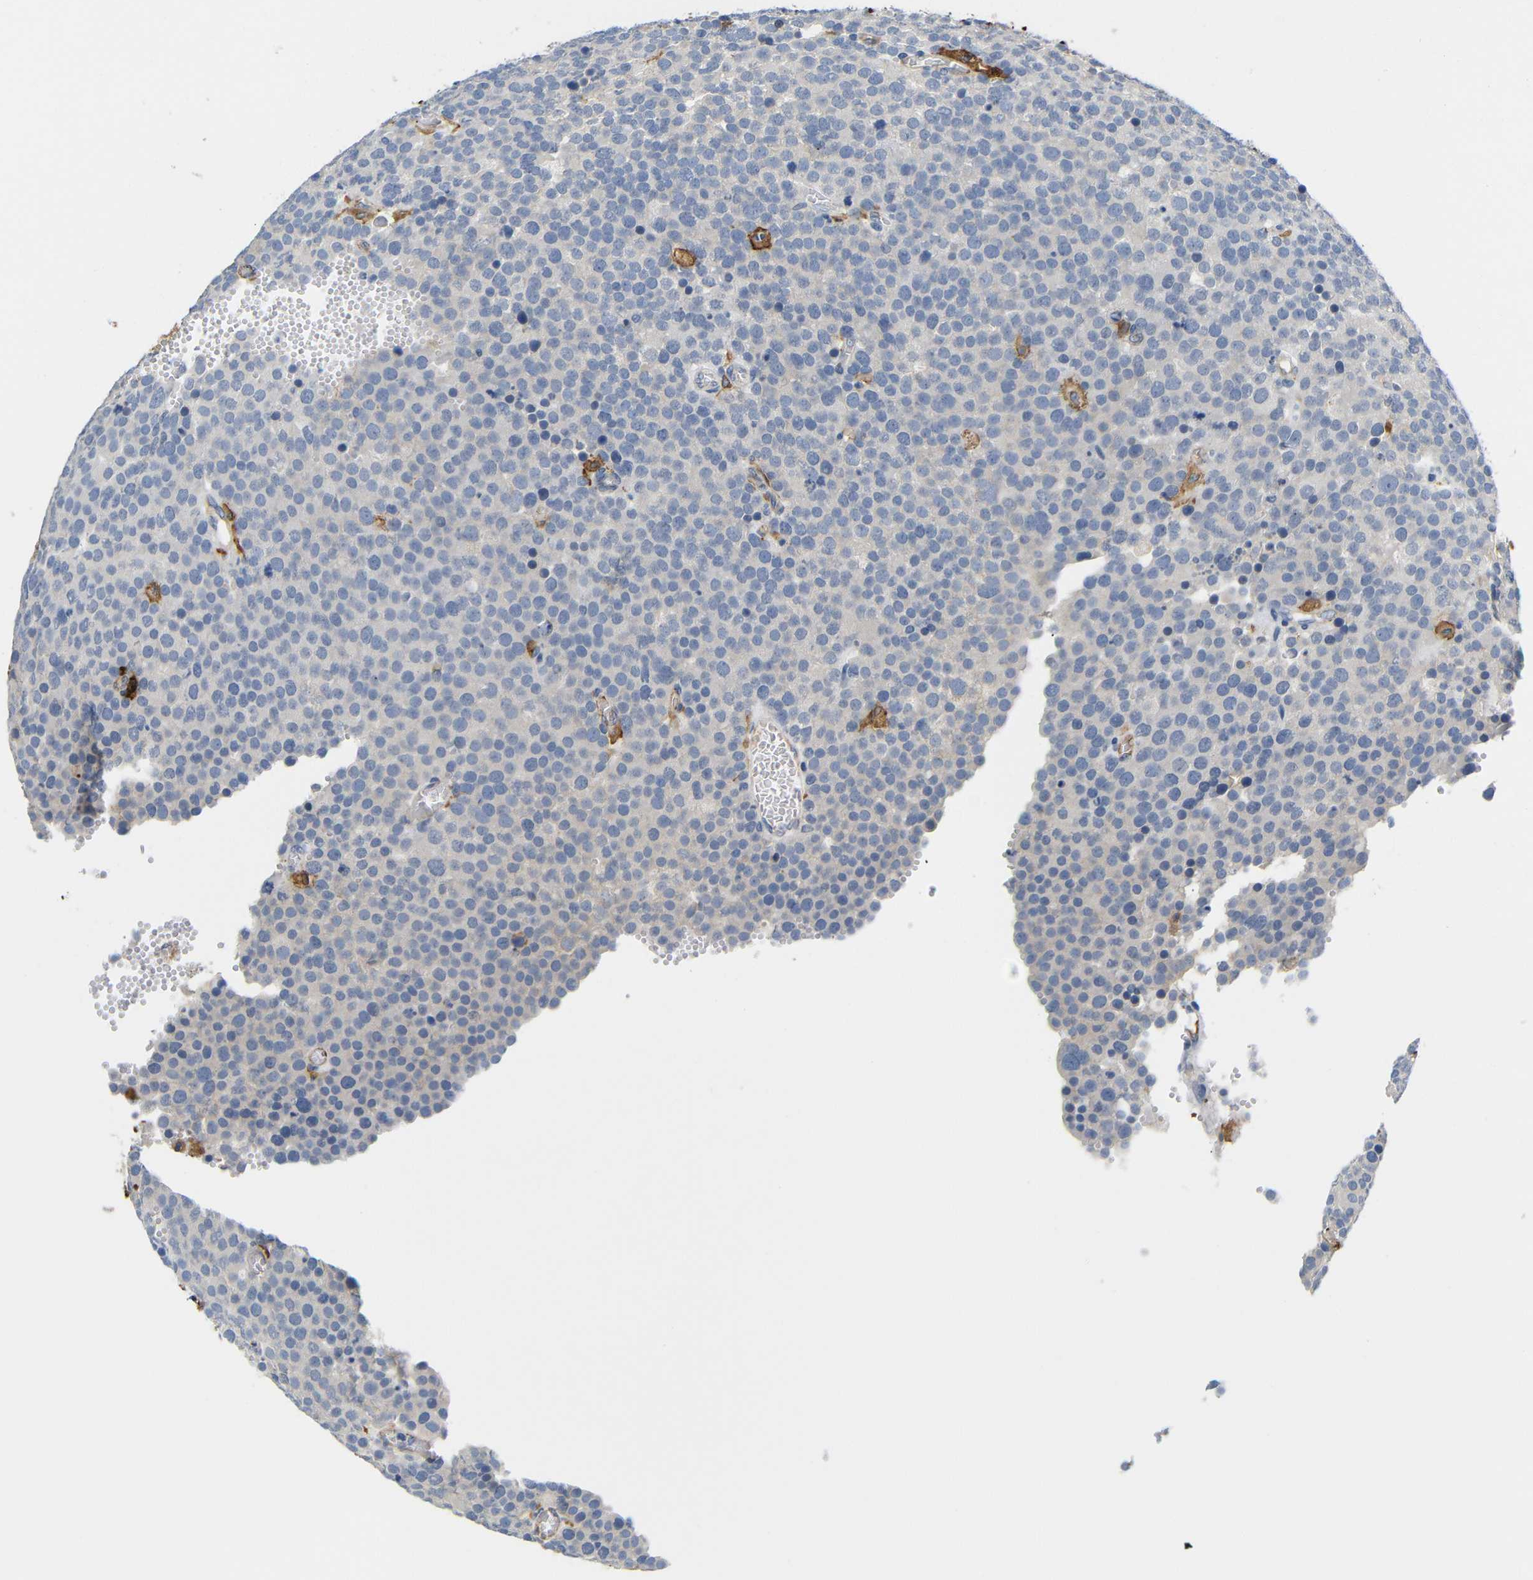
{"staining": {"intensity": "negative", "quantity": "none", "location": "none"}, "tissue": "testis cancer", "cell_type": "Tumor cells", "image_type": "cancer", "snomed": [{"axis": "morphology", "description": "Normal tissue, NOS"}, {"axis": "morphology", "description": "Seminoma, NOS"}, {"axis": "topography", "description": "Testis"}], "caption": "Testis seminoma was stained to show a protein in brown. There is no significant positivity in tumor cells.", "gene": "HLA-DQB1", "patient": {"sex": "male", "age": 71}}